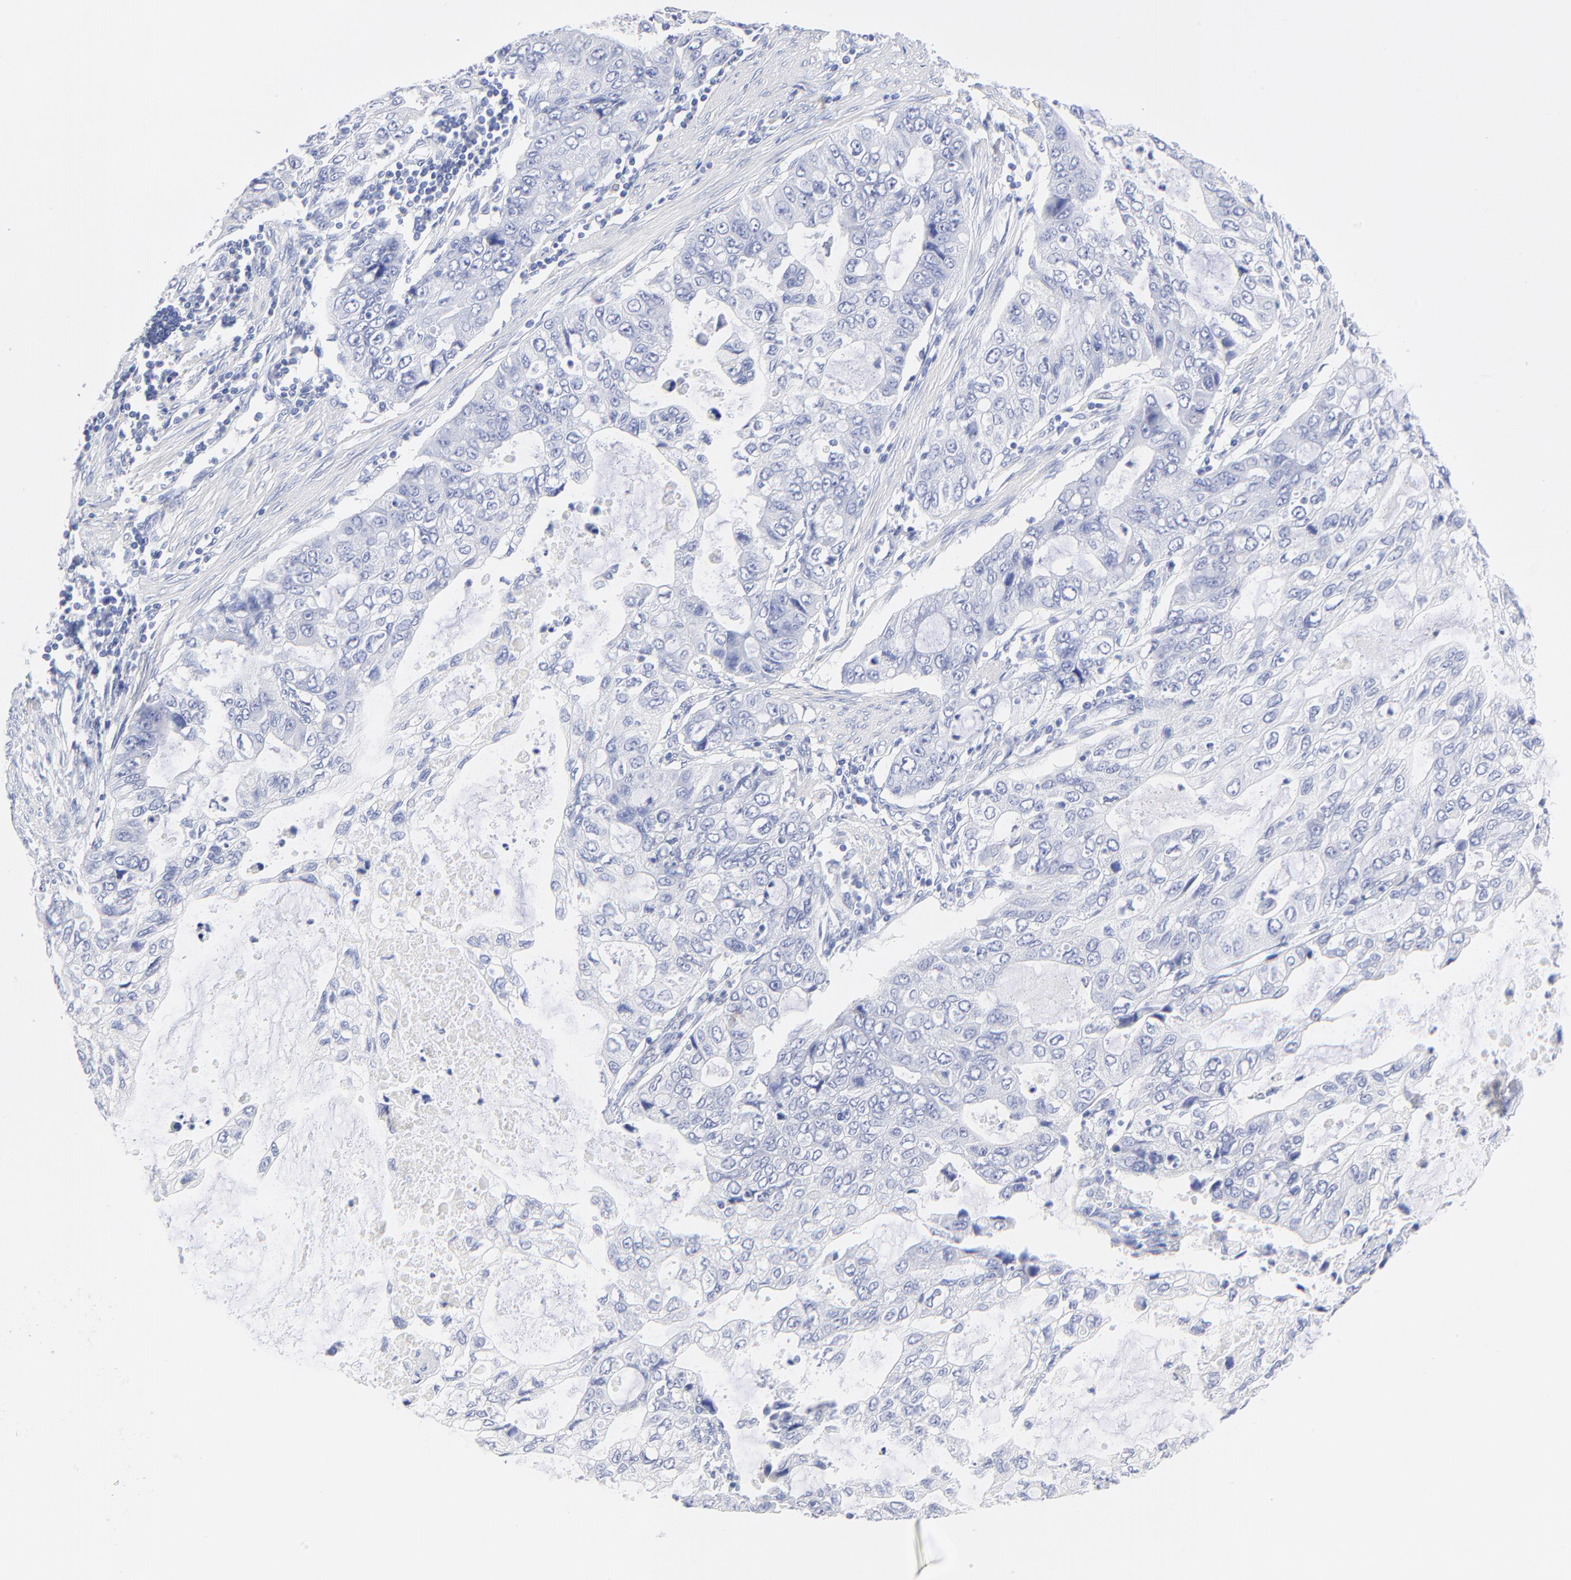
{"staining": {"intensity": "negative", "quantity": "none", "location": "none"}, "tissue": "stomach cancer", "cell_type": "Tumor cells", "image_type": "cancer", "snomed": [{"axis": "morphology", "description": "Adenocarcinoma, NOS"}, {"axis": "topography", "description": "Stomach, upper"}], "caption": "An immunohistochemistry photomicrograph of stomach cancer (adenocarcinoma) is shown. There is no staining in tumor cells of stomach cancer (adenocarcinoma).", "gene": "SULT4A1", "patient": {"sex": "female", "age": 52}}